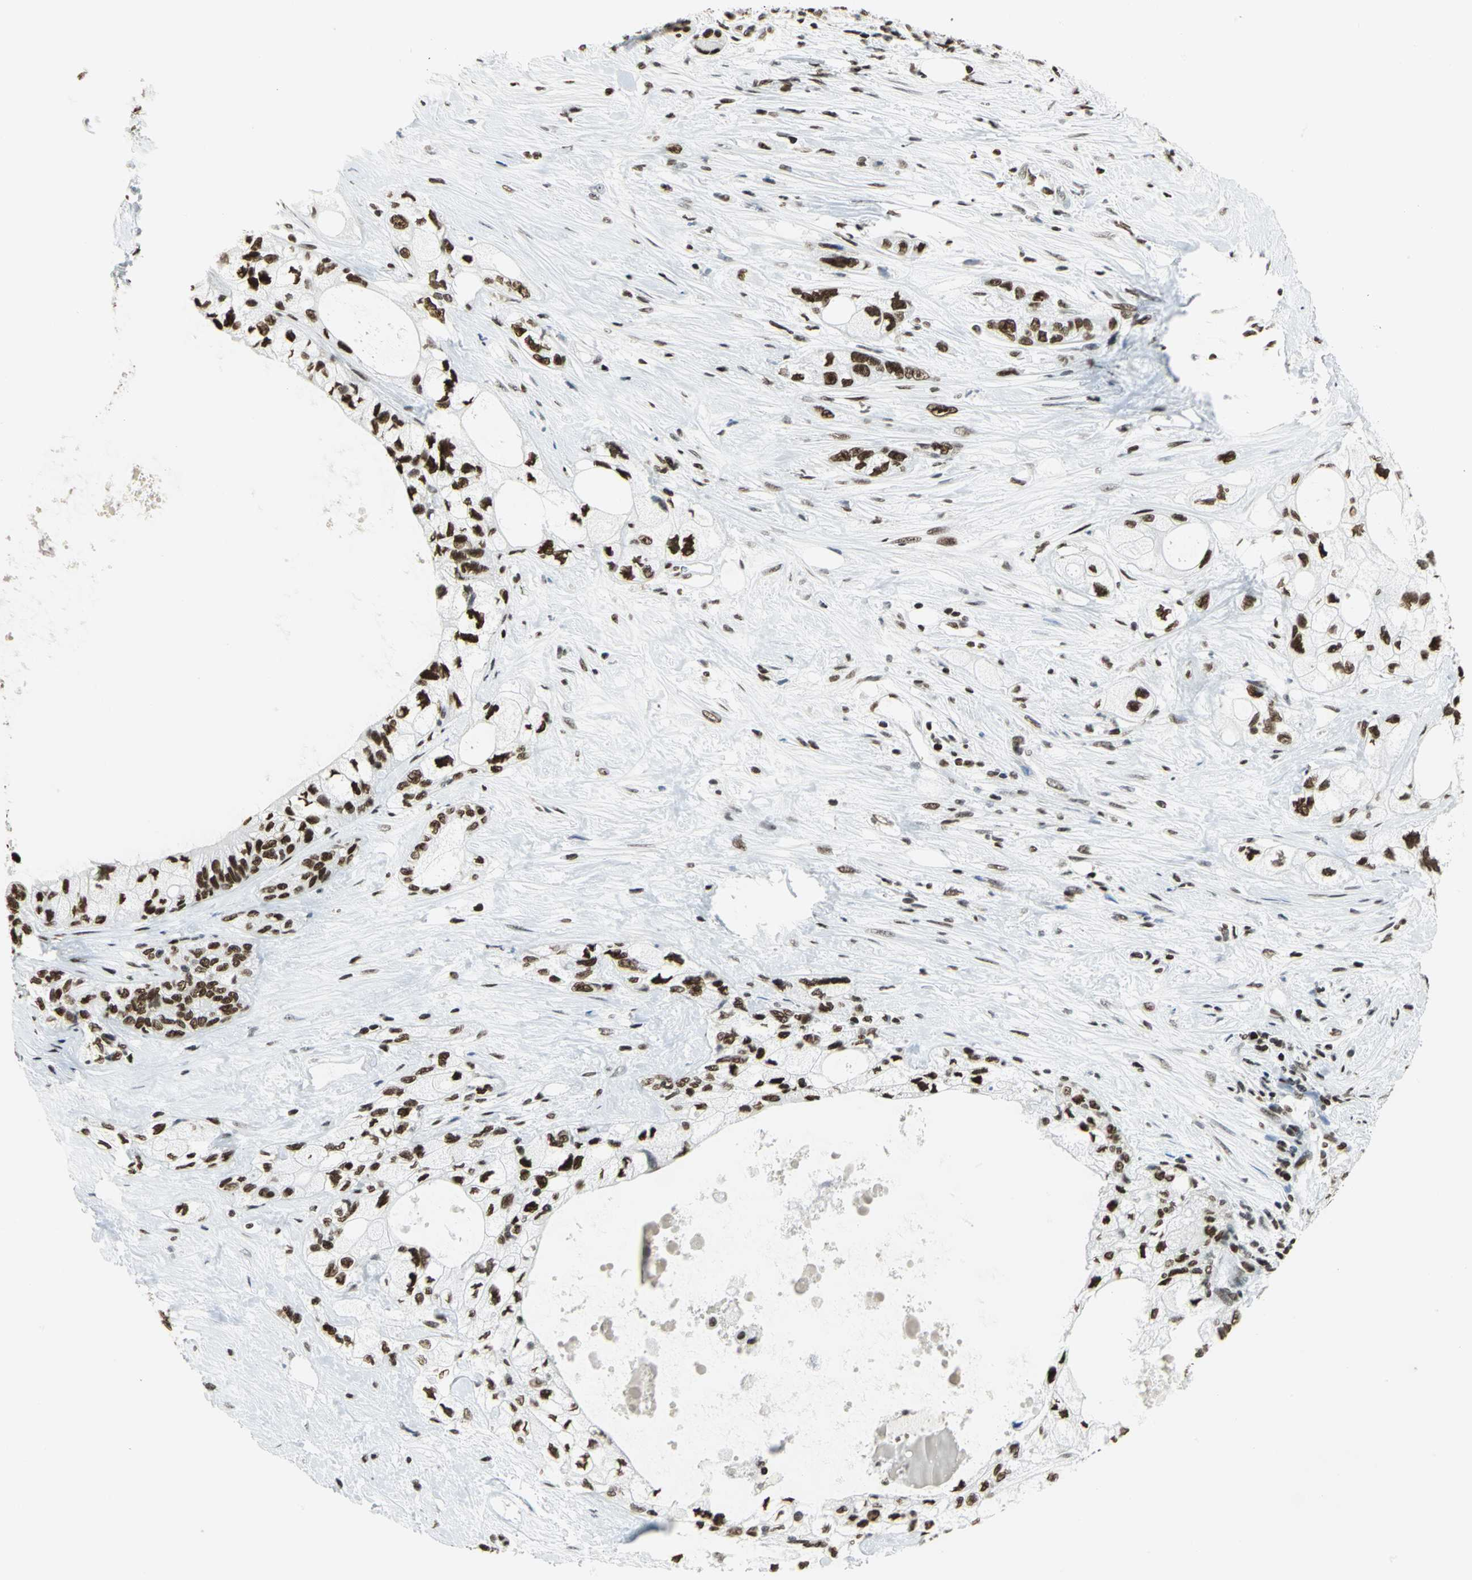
{"staining": {"intensity": "strong", "quantity": ">75%", "location": "nuclear"}, "tissue": "pancreatic cancer", "cell_type": "Tumor cells", "image_type": "cancer", "snomed": [{"axis": "morphology", "description": "Adenocarcinoma, NOS"}, {"axis": "topography", "description": "Pancreas"}], "caption": "Protein expression analysis of human adenocarcinoma (pancreatic) reveals strong nuclear expression in approximately >75% of tumor cells.", "gene": "HMGB1", "patient": {"sex": "male", "age": 70}}